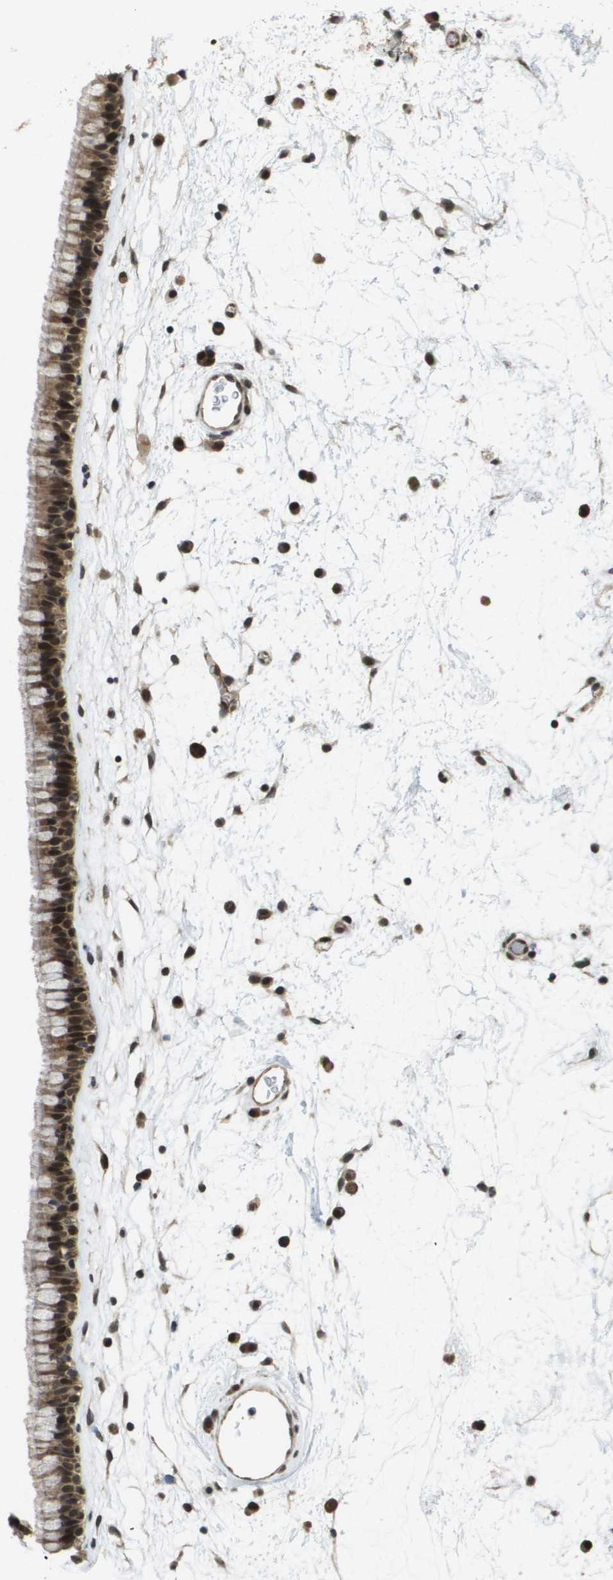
{"staining": {"intensity": "strong", "quantity": ">75%", "location": "cytoplasmic/membranous,nuclear"}, "tissue": "nasopharynx", "cell_type": "Respiratory epithelial cells", "image_type": "normal", "snomed": [{"axis": "morphology", "description": "Normal tissue, NOS"}, {"axis": "morphology", "description": "Inflammation, NOS"}, {"axis": "topography", "description": "Nasopharynx"}], "caption": "Protein expression by IHC exhibits strong cytoplasmic/membranous,nuclear staining in approximately >75% of respiratory epithelial cells in benign nasopharynx.", "gene": "KAT5", "patient": {"sex": "male", "age": 48}}